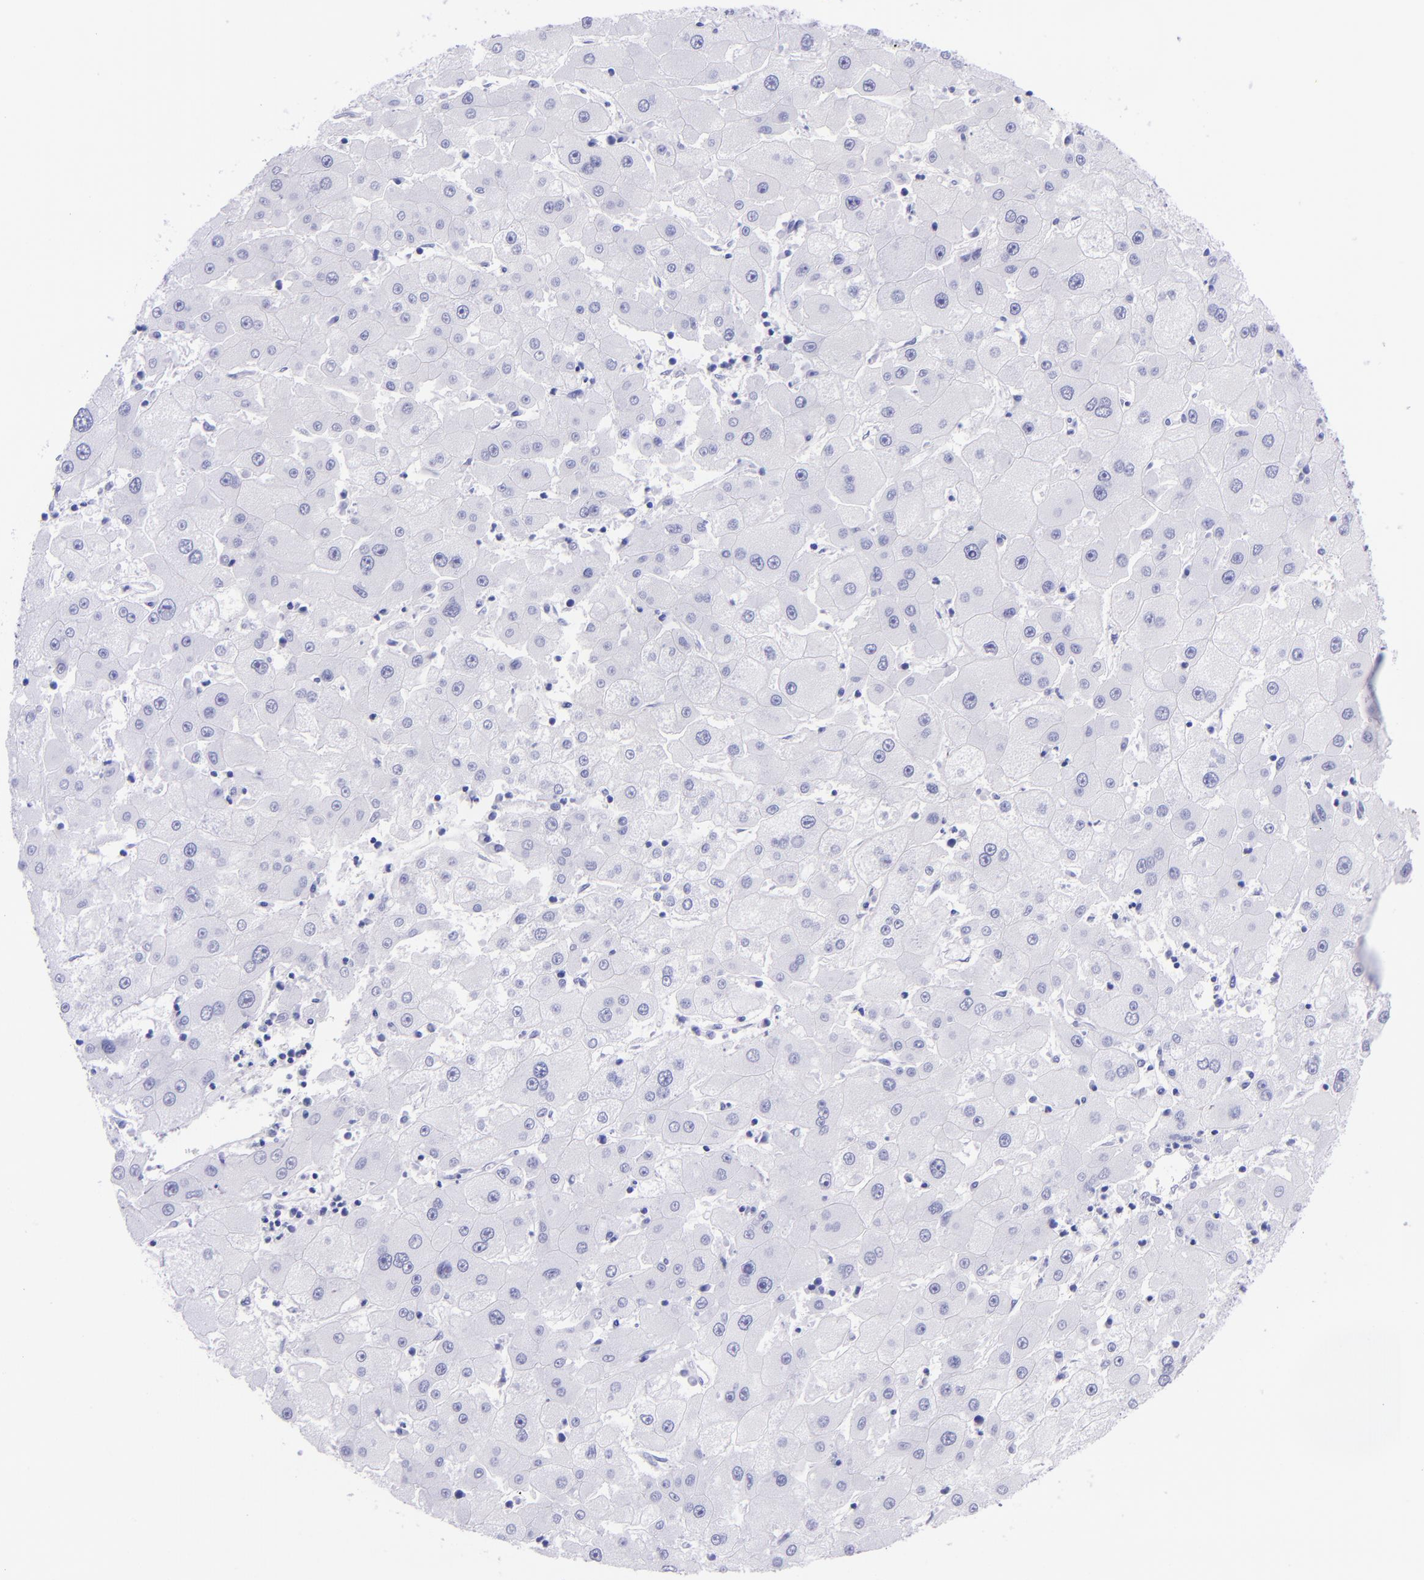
{"staining": {"intensity": "negative", "quantity": "none", "location": "none"}, "tissue": "liver cancer", "cell_type": "Tumor cells", "image_type": "cancer", "snomed": [{"axis": "morphology", "description": "Carcinoma, Hepatocellular, NOS"}, {"axis": "topography", "description": "Liver"}], "caption": "The micrograph demonstrates no staining of tumor cells in liver hepatocellular carcinoma.", "gene": "MBP", "patient": {"sex": "male", "age": 72}}